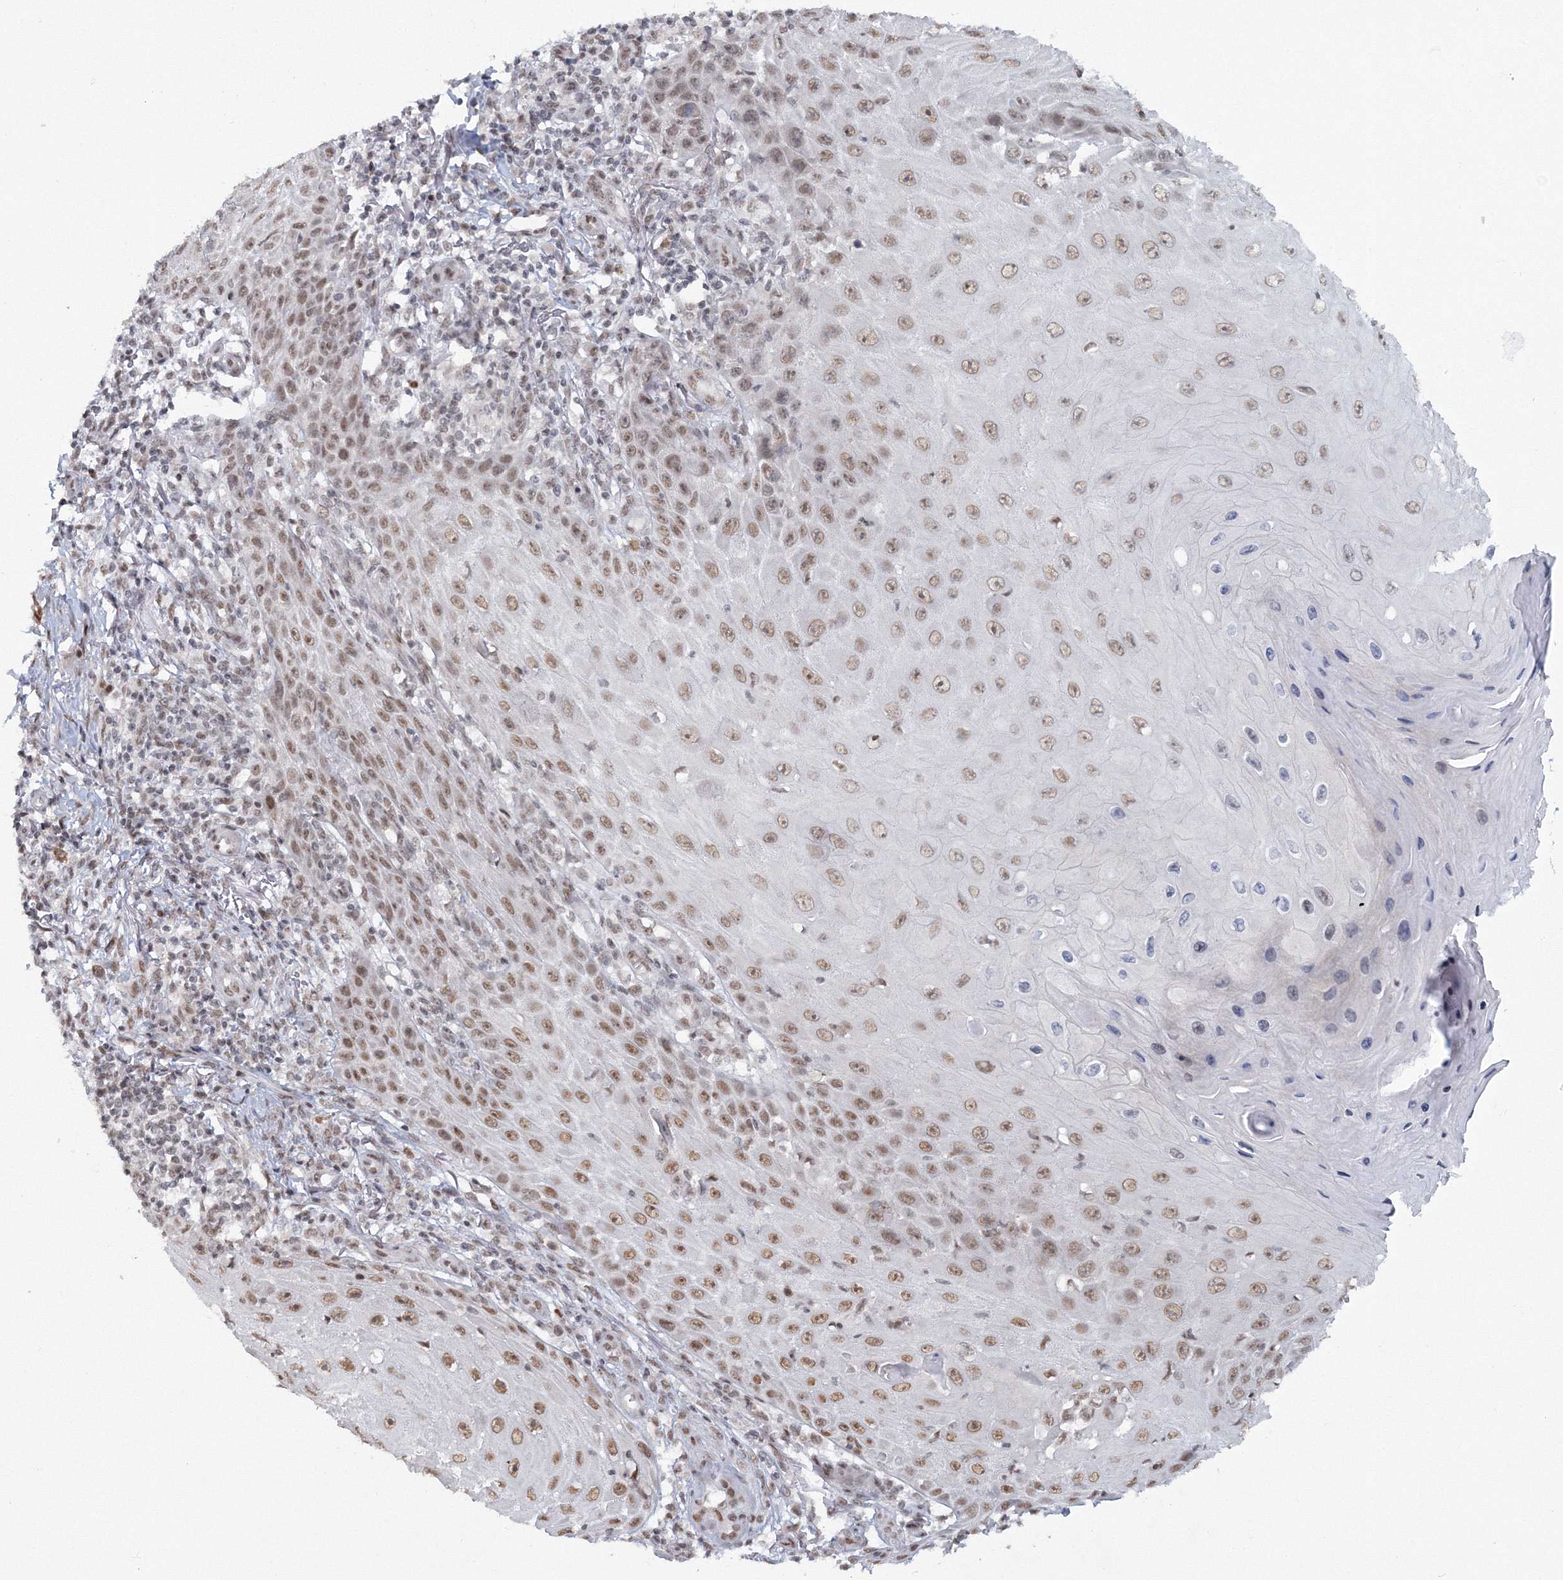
{"staining": {"intensity": "weak", "quantity": ">75%", "location": "nuclear"}, "tissue": "skin cancer", "cell_type": "Tumor cells", "image_type": "cancer", "snomed": [{"axis": "morphology", "description": "Squamous cell carcinoma, NOS"}, {"axis": "topography", "description": "Skin"}], "caption": "A histopathology image of human squamous cell carcinoma (skin) stained for a protein displays weak nuclear brown staining in tumor cells.", "gene": "C3orf33", "patient": {"sex": "female", "age": 73}}